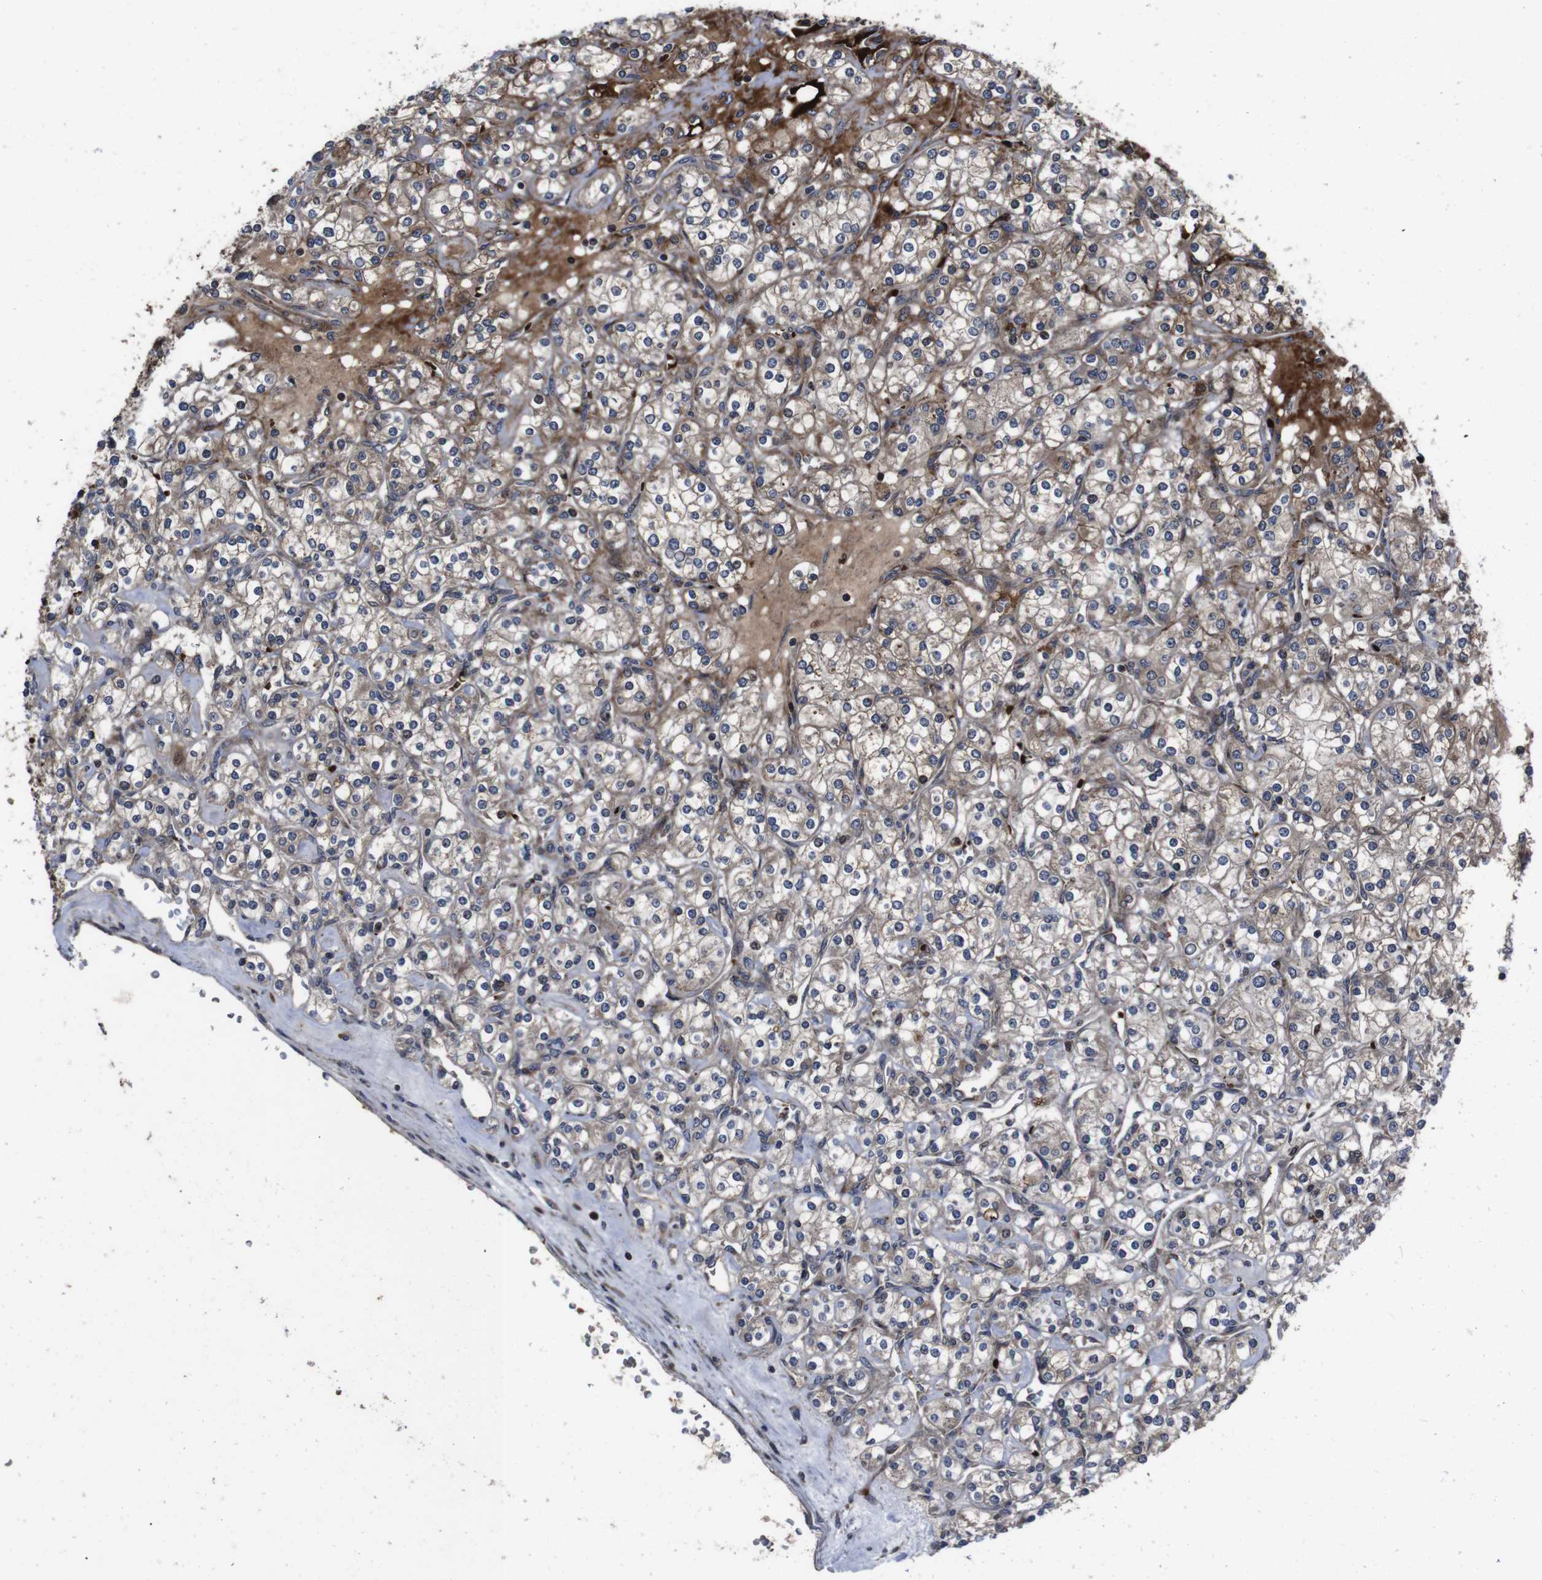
{"staining": {"intensity": "moderate", "quantity": ">75%", "location": "cytoplasmic/membranous"}, "tissue": "renal cancer", "cell_type": "Tumor cells", "image_type": "cancer", "snomed": [{"axis": "morphology", "description": "Adenocarcinoma, NOS"}, {"axis": "topography", "description": "Kidney"}], "caption": "Renal cancer stained with DAB (3,3'-diaminobenzidine) IHC reveals medium levels of moderate cytoplasmic/membranous expression in approximately >75% of tumor cells.", "gene": "SMYD3", "patient": {"sex": "male", "age": 77}}